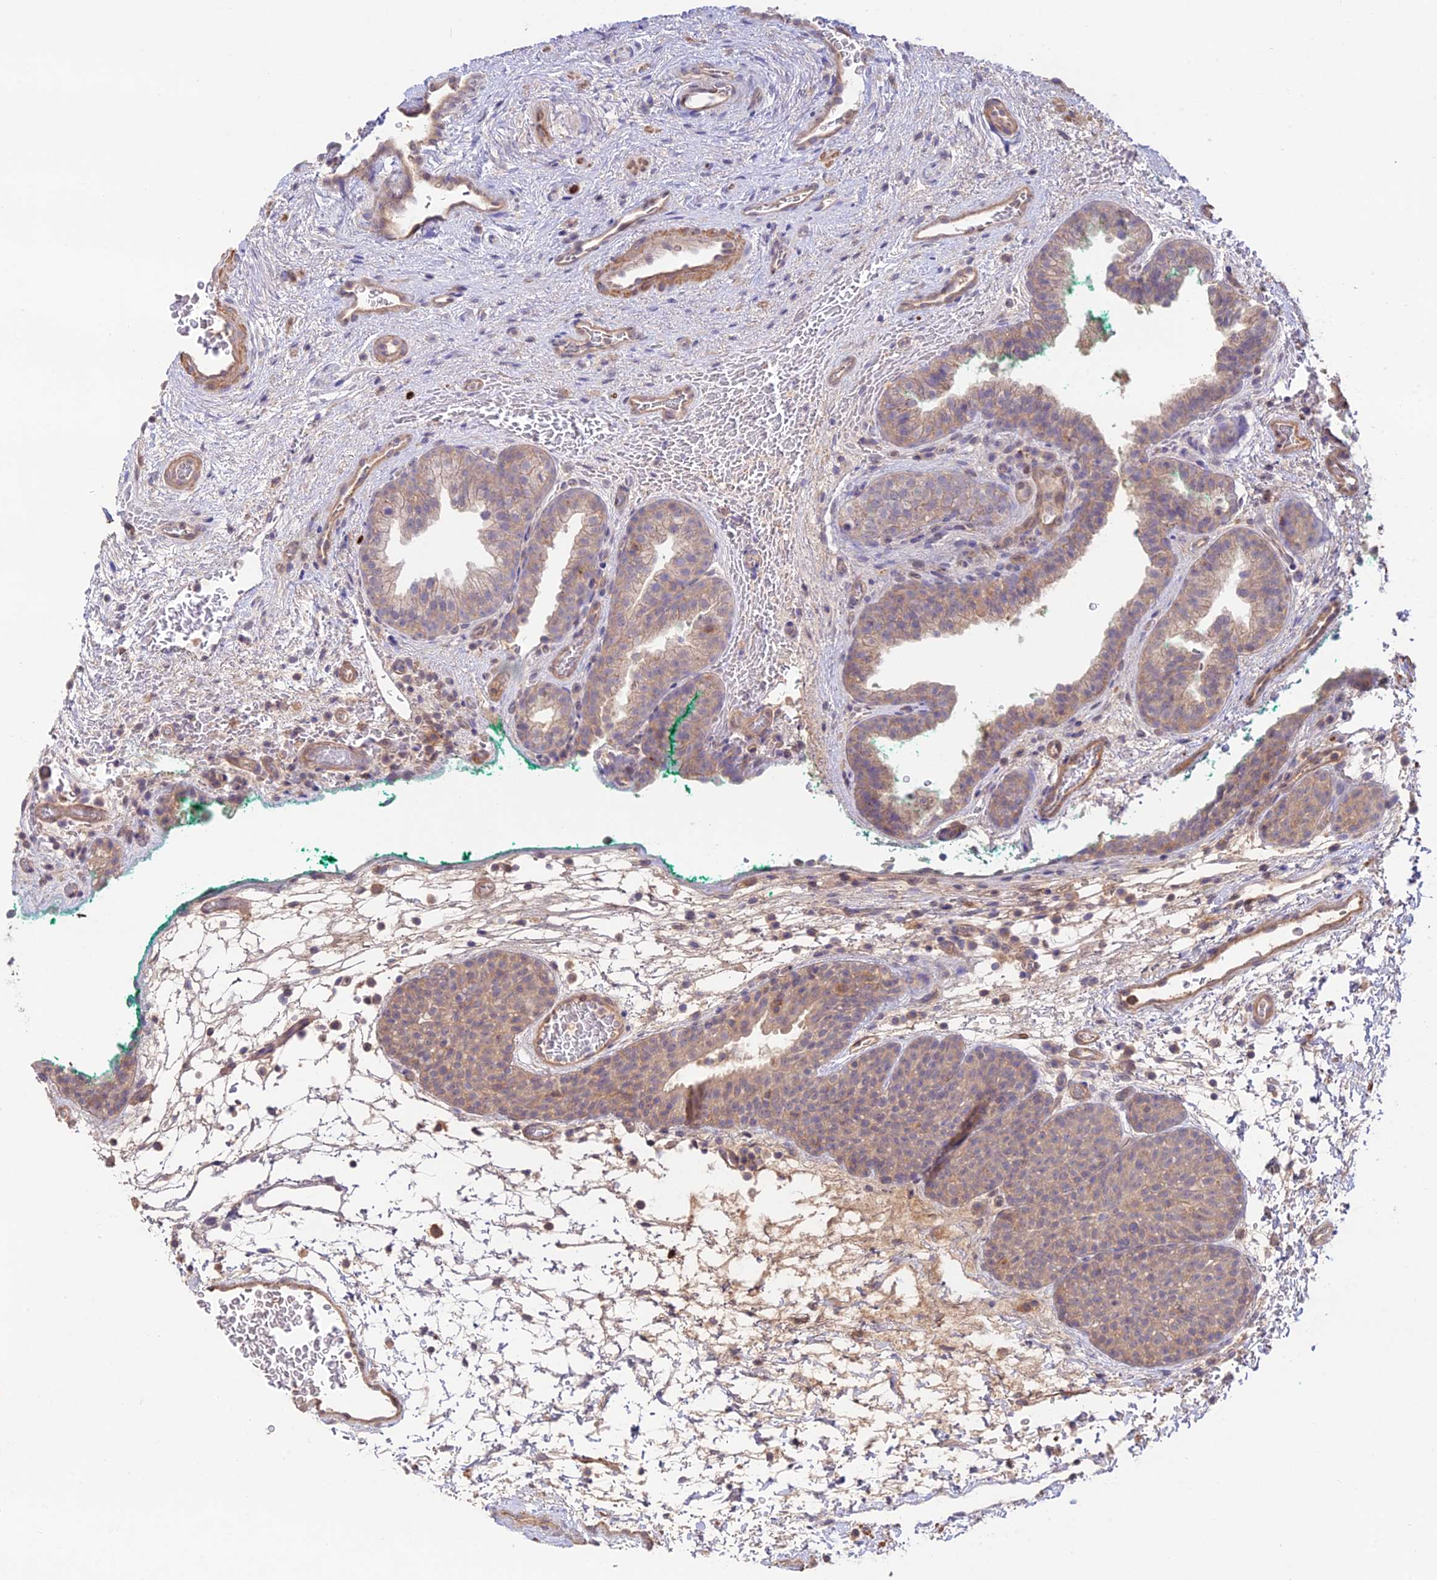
{"staining": {"intensity": "weak", "quantity": ">75%", "location": "cytoplasmic/membranous"}, "tissue": "prostate cancer", "cell_type": "Tumor cells", "image_type": "cancer", "snomed": [{"axis": "morphology", "description": "Adenocarcinoma, High grade"}, {"axis": "topography", "description": "Prostate"}], "caption": "Human high-grade adenocarcinoma (prostate) stained for a protein (brown) displays weak cytoplasmic/membranous positive positivity in approximately >75% of tumor cells.", "gene": "CLCF1", "patient": {"sex": "male", "age": 56}}